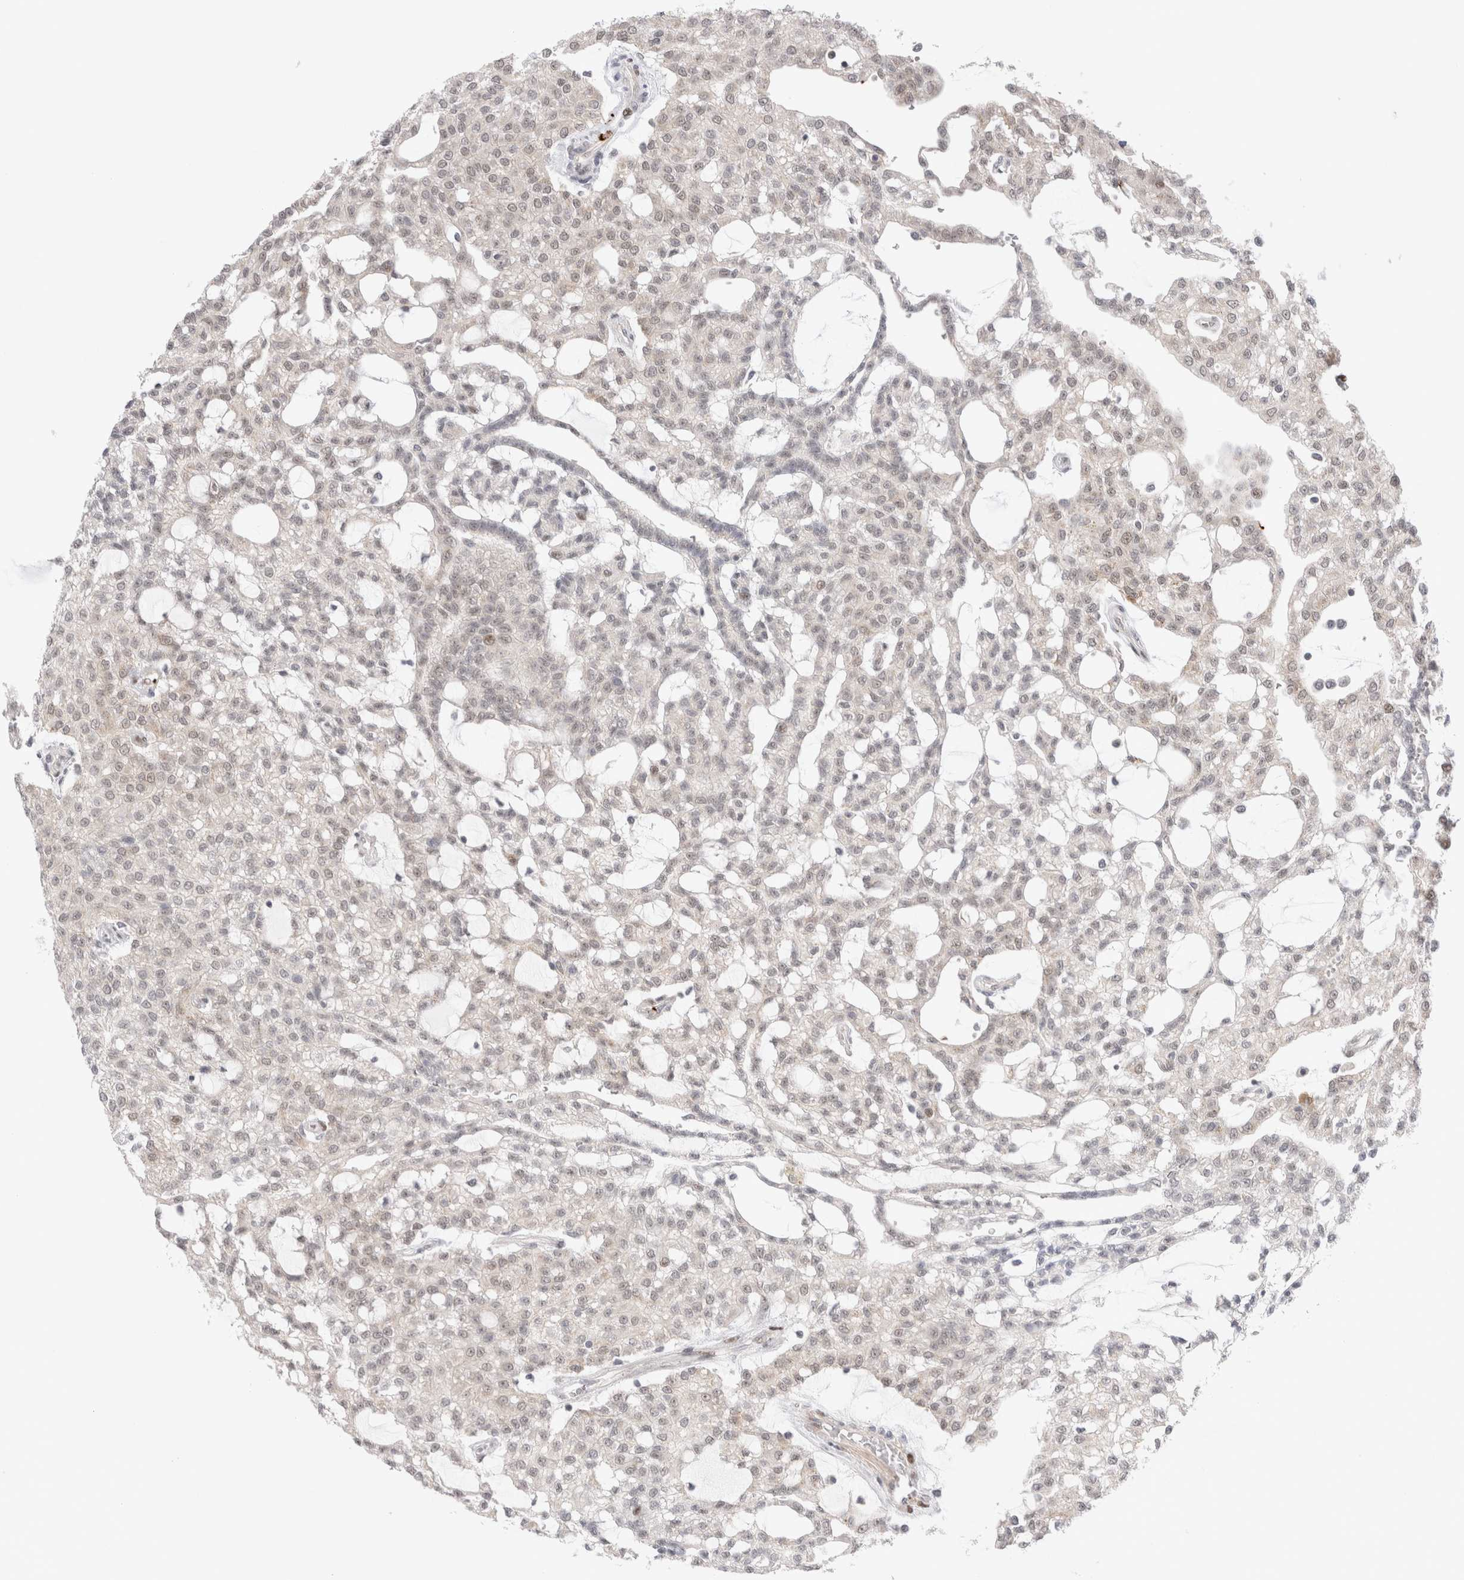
{"staining": {"intensity": "negative", "quantity": "none", "location": "none"}, "tissue": "renal cancer", "cell_type": "Tumor cells", "image_type": "cancer", "snomed": [{"axis": "morphology", "description": "Adenocarcinoma, NOS"}, {"axis": "topography", "description": "Kidney"}], "caption": "Protein analysis of renal cancer (adenocarcinoma) demonstrates no significant staining in tumor cells.", "gene": "VPS28", "patient": {"sex": "male", "age": 63}}